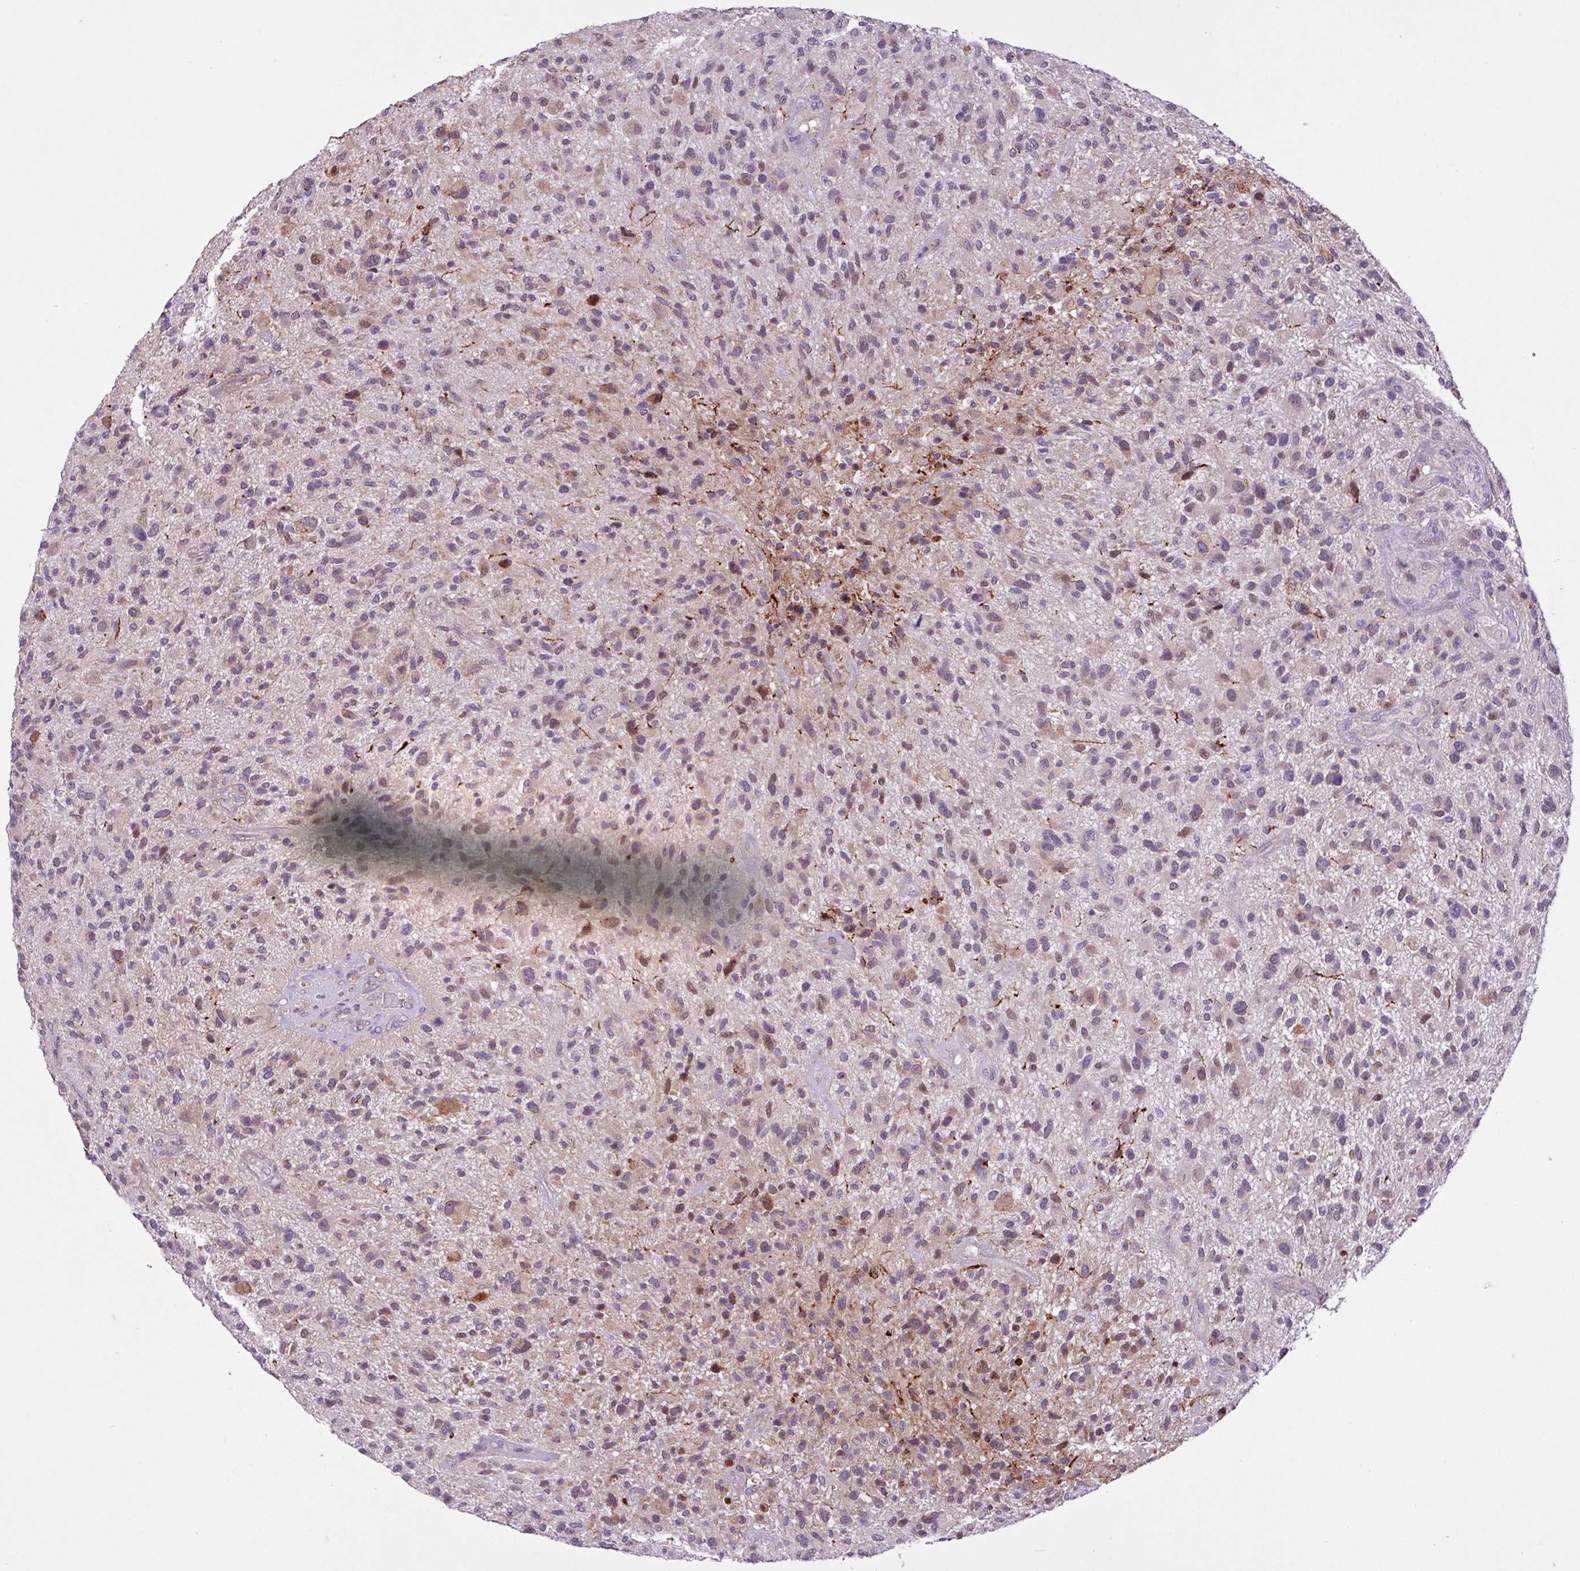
{"staining": {"intensity": "weak", "quantity": "<25%", "location": "cytoplasmic/membranous"}, "tissue": "glioma", "cell_type": "Tumor cells", "image_type": "cancer", "snomed": [{"axis": "morphology", "description": "Glioma, malignant, High grade"}, {"axis": "topography", "description": "Brain"}], "caption": "IHC photomicrograph of neoplastic tissue: glioma stained with DAB (3,3'-diaminobenzidine) reveals no significant protein expression in tumor cells.", "gene": "RPP25L", "patient": {"sex": "male", "age": 47}}